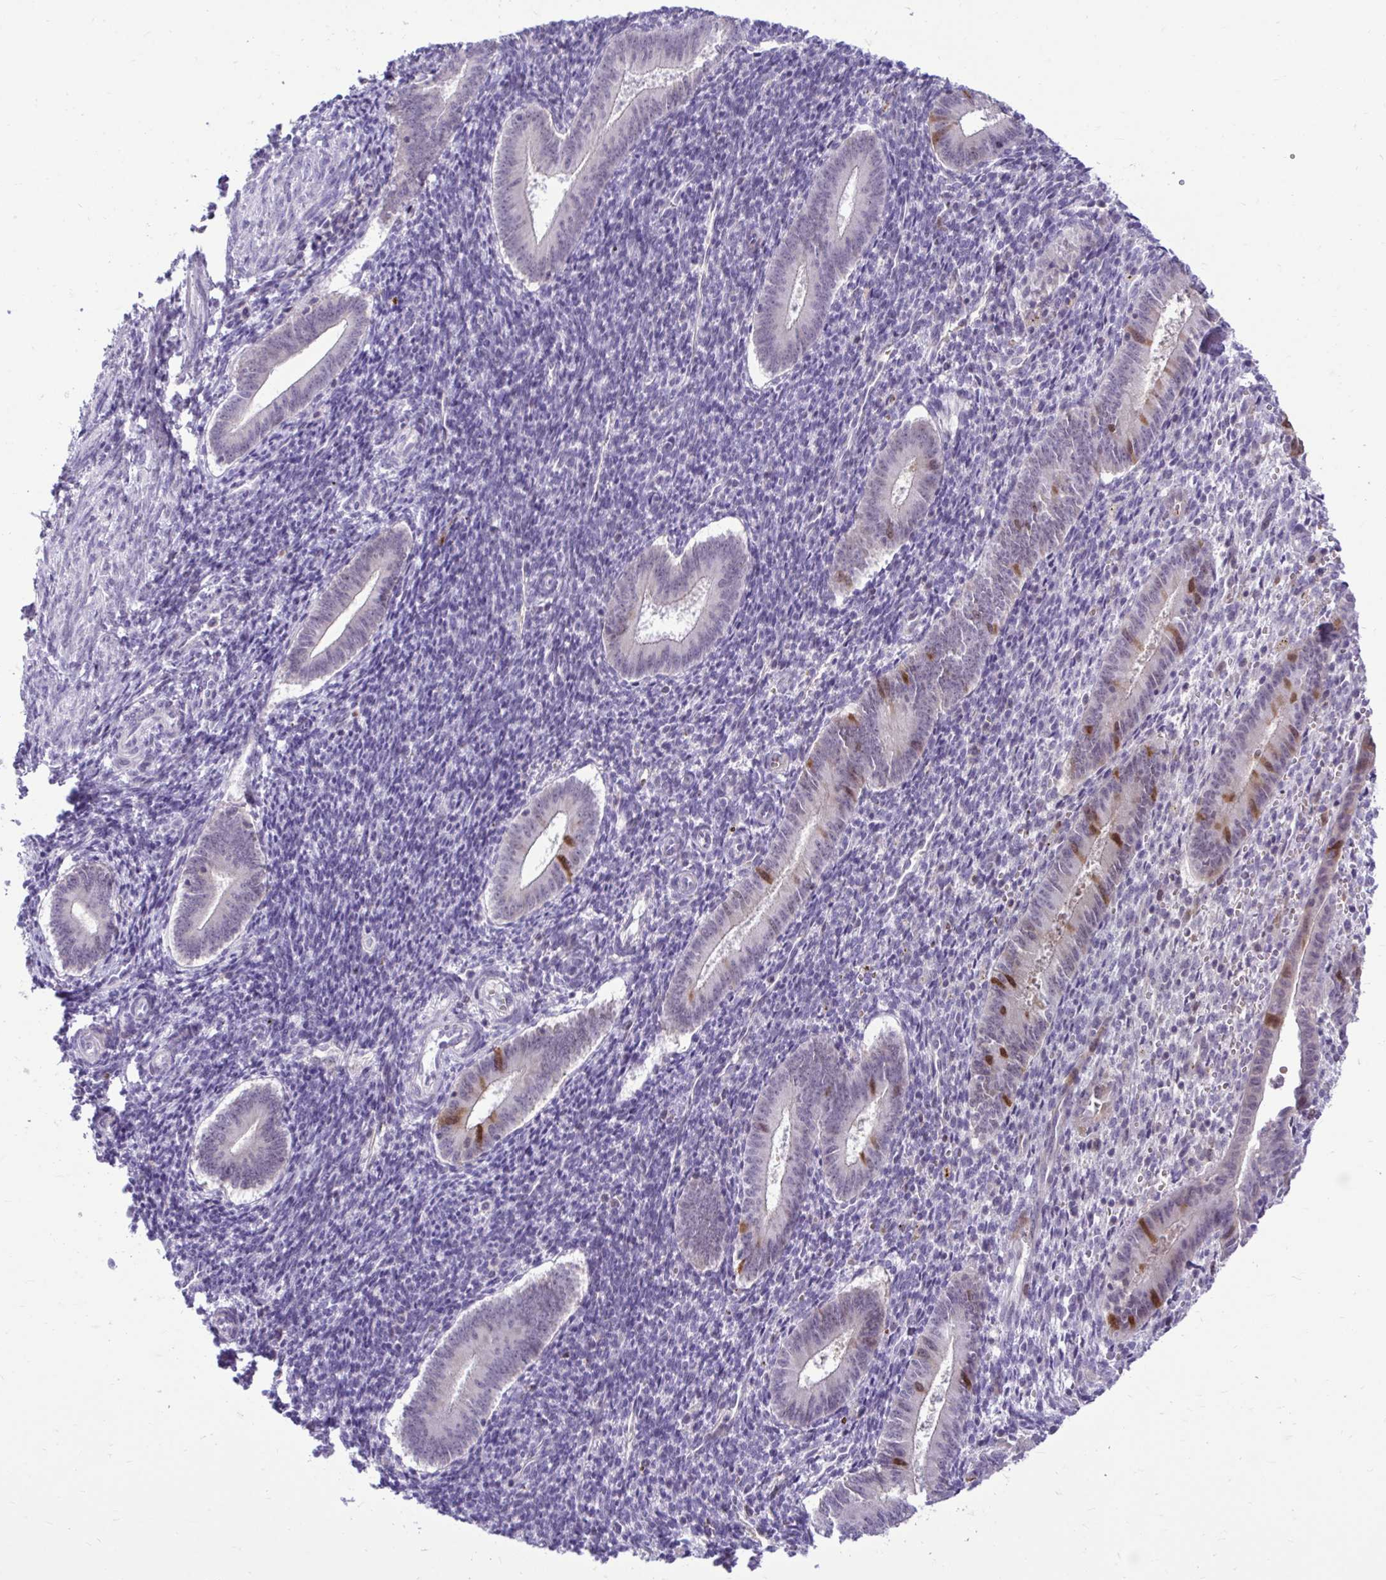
{"staining": {"intensity": "negative", "quantity": "none", "location": "none"}, "tissue": "endometrium", "cell_type": "Cells in endometrial stroma", "image_type": "normal", "snomed": [{"axis": "morphology", "description": "Normal tissue, NOS"}, {"axis": "topography", "description": "Endometrium"}], "caption": "An immunohistochemistry histopathology image of benign endometrium is shown. There is no staining in cells in endometrial stroma of endometrium.", "gene": "CDC20", "patient": {"sex": "female", "age": 25}}